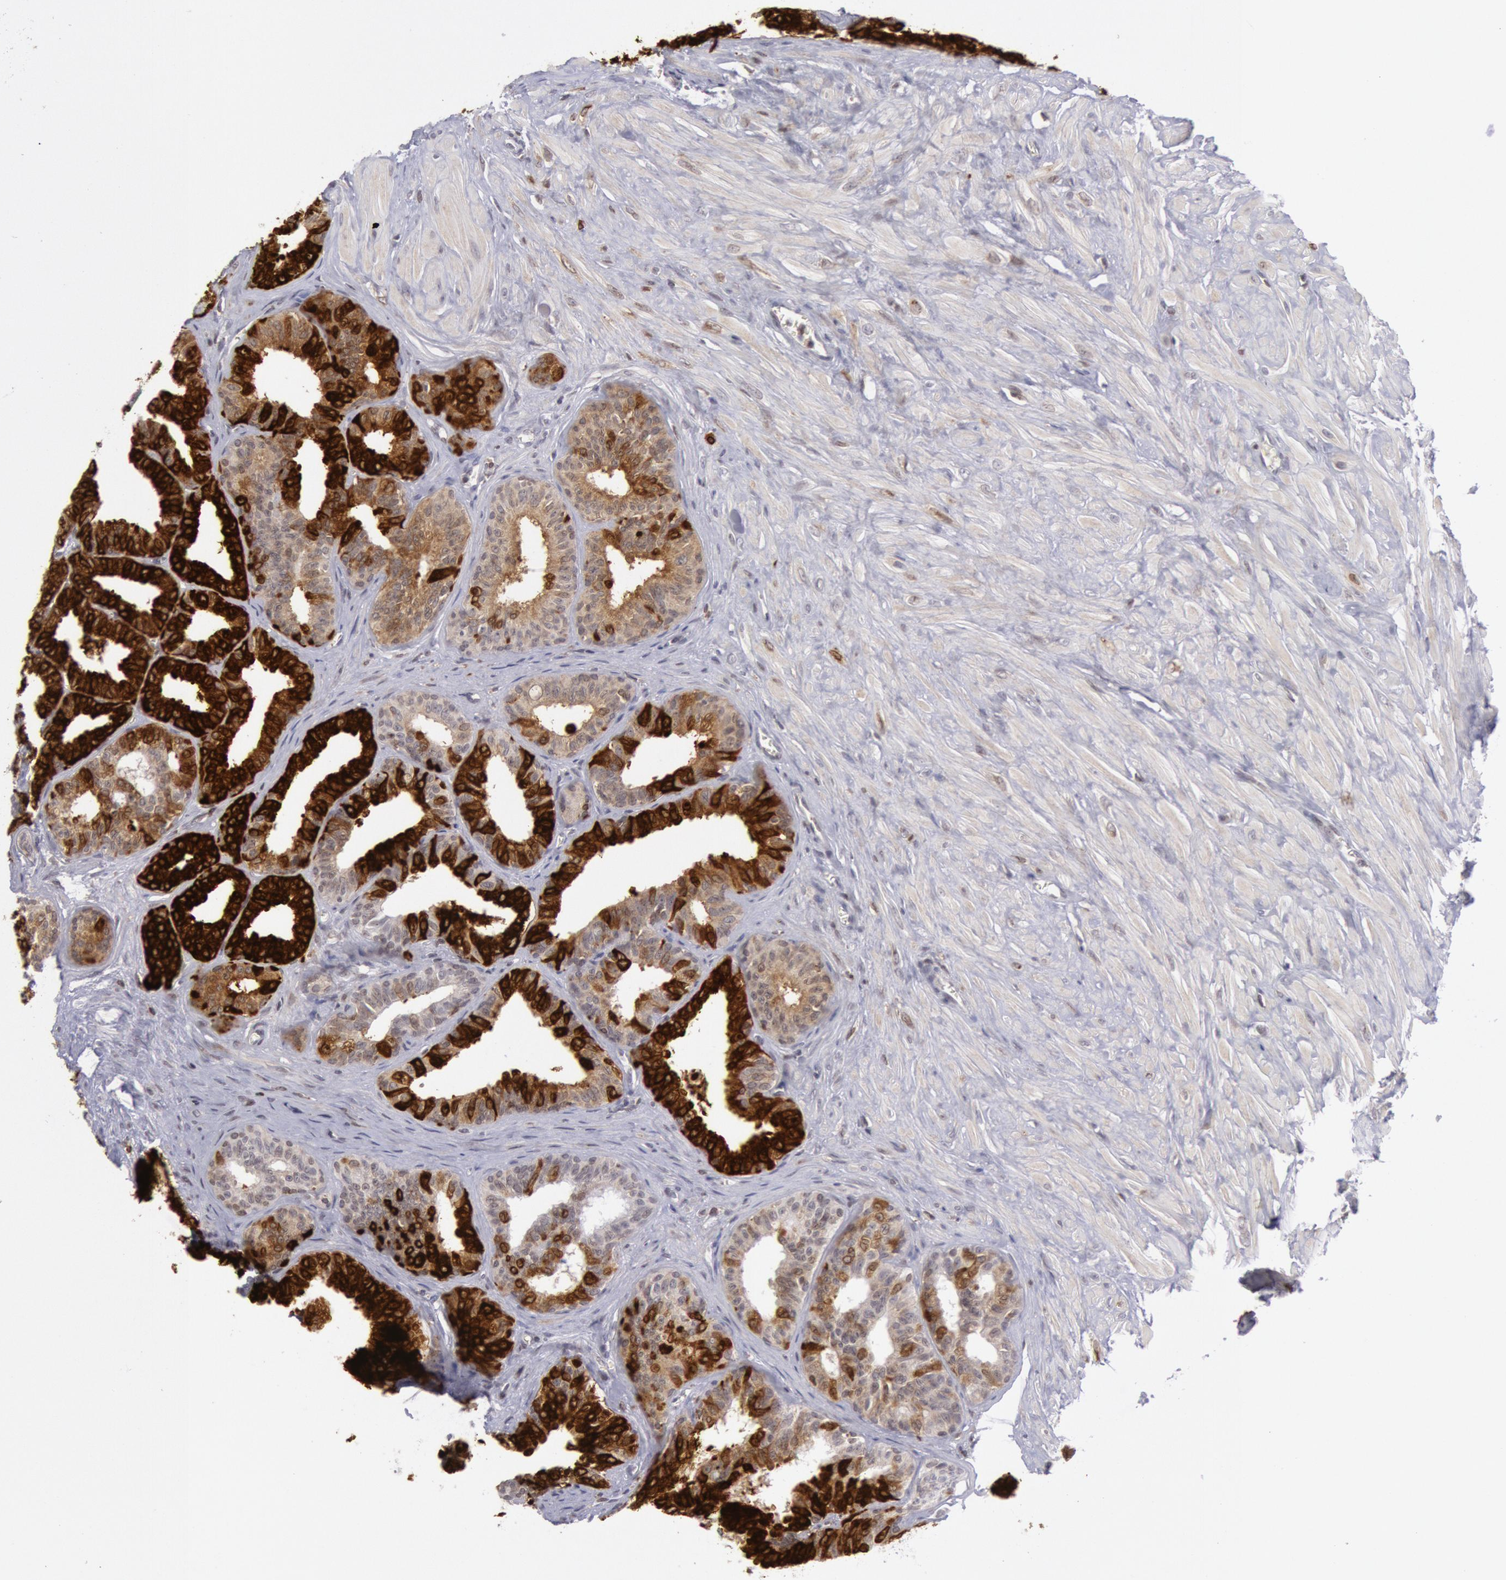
{"staining": {"intensity": "strong", "quantity": ">75%", "location": "cytoplasmic/membranous"}, "tissue": "seminal vesicle", "cell_type": "Glandular cells", "image_type": "normal", "snomed": [{"axis": "morphology", "description": "Normal tissue, NOS"}, {"axis": "topography", "description": "Seminal veicle"}], "caption": "Protein staining shows strong cytoplasmic/membranous expression in approximately >75% of glandular cells in normal seminal vesicle.", "gene": "PTGS2", "patient": {"sex": "male", "age": 26}}